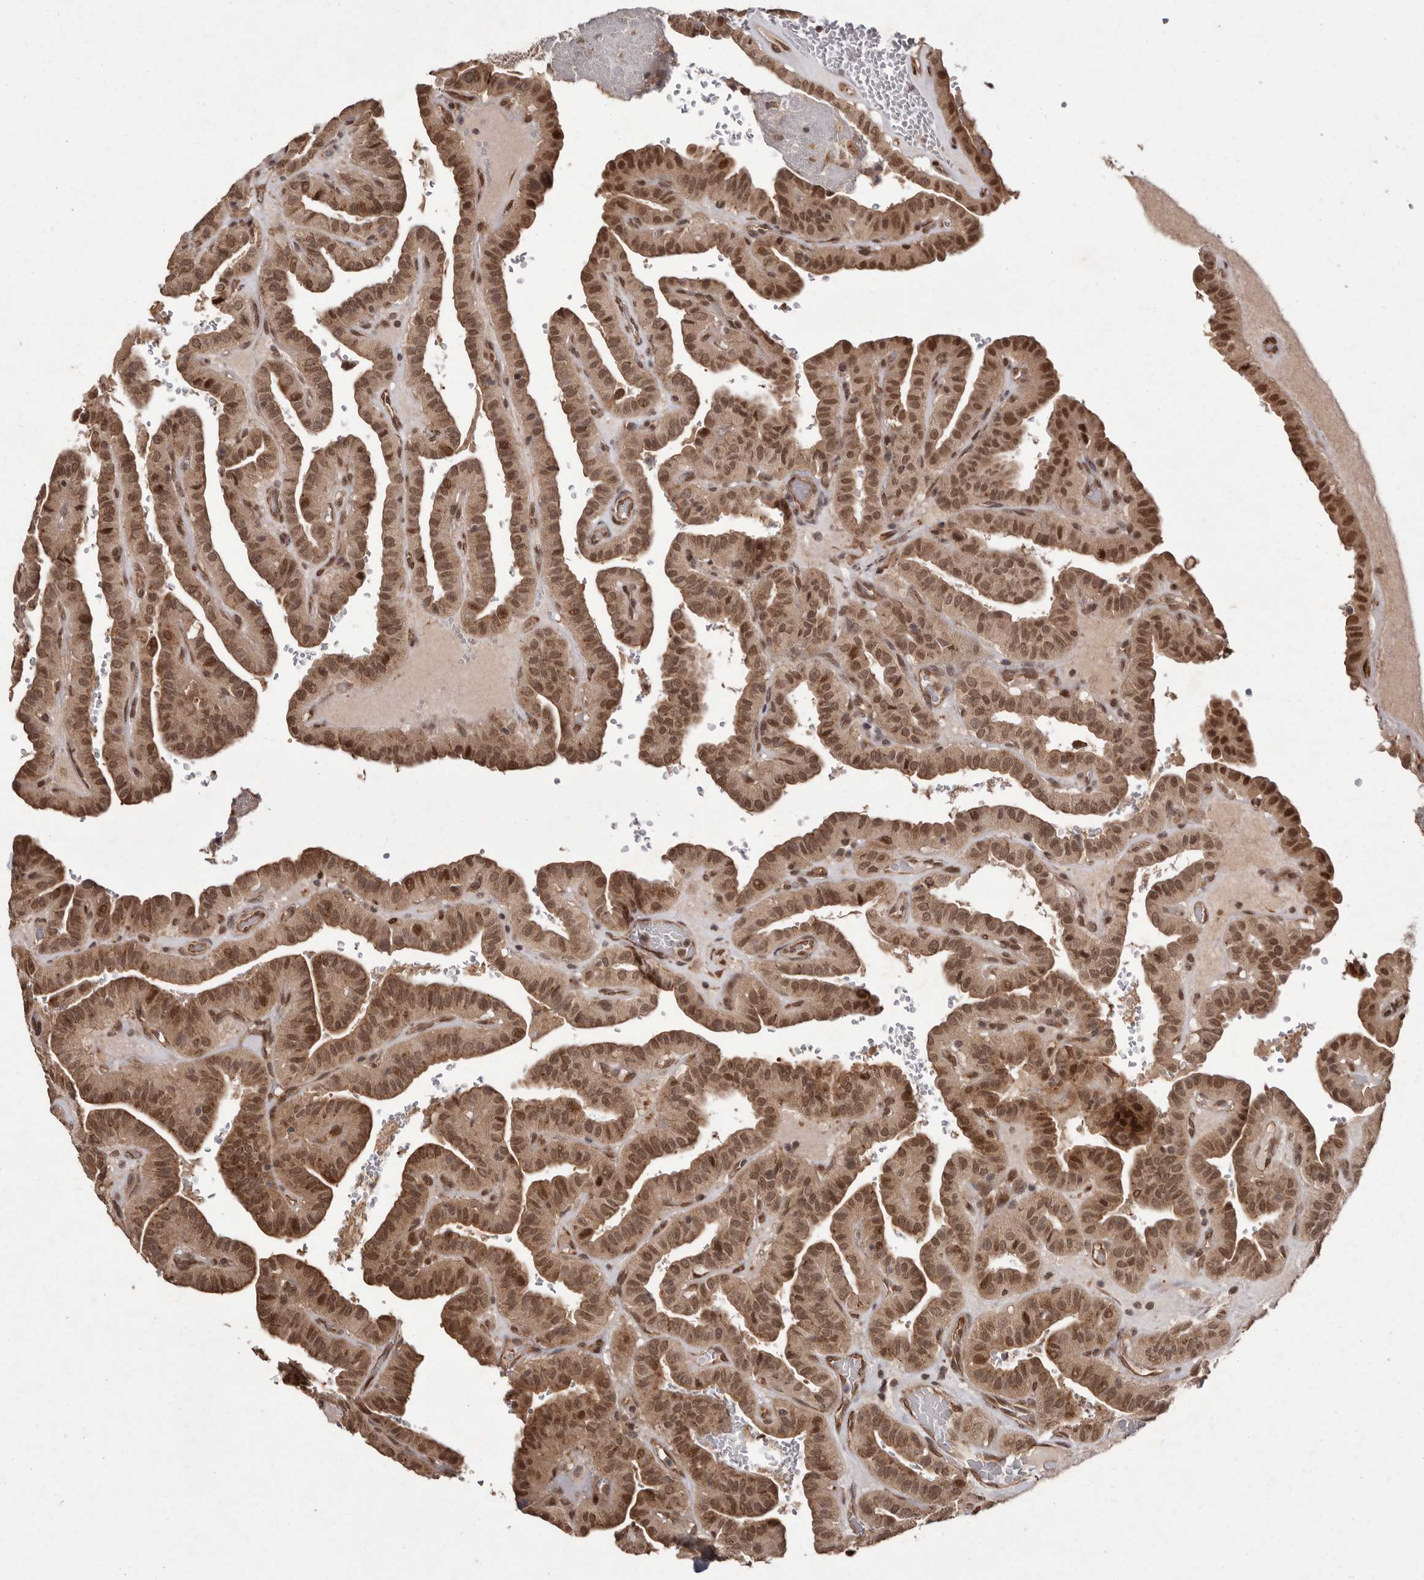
{"staining": {"intensity": "moderate", "quantity": ">75%", "location": "cytoplasmic/membranous,nuclear"}, "tissue": "thyroid cancer", "cell_type": "Tumor cells", "image_type": "cancer", "snomed": [{"axis": "morphology", "description": "Papillary adenocarcinoma, NOS"}, {"axis": "topography", "description": "Thyroid gland"}], "caption": "Protein expression analysis of human papillary adenocarcinoma (thyroid) reveals moderate cytoplasmic/membranous and nuclear staining in approximately >75% of tumor cells. (DAB (3,3'-diaminobenzidine) IHC with brightfield microscopy, high magnification).", "gene": "LRGUK", "patient": {"sex": "male", "age": 77}}